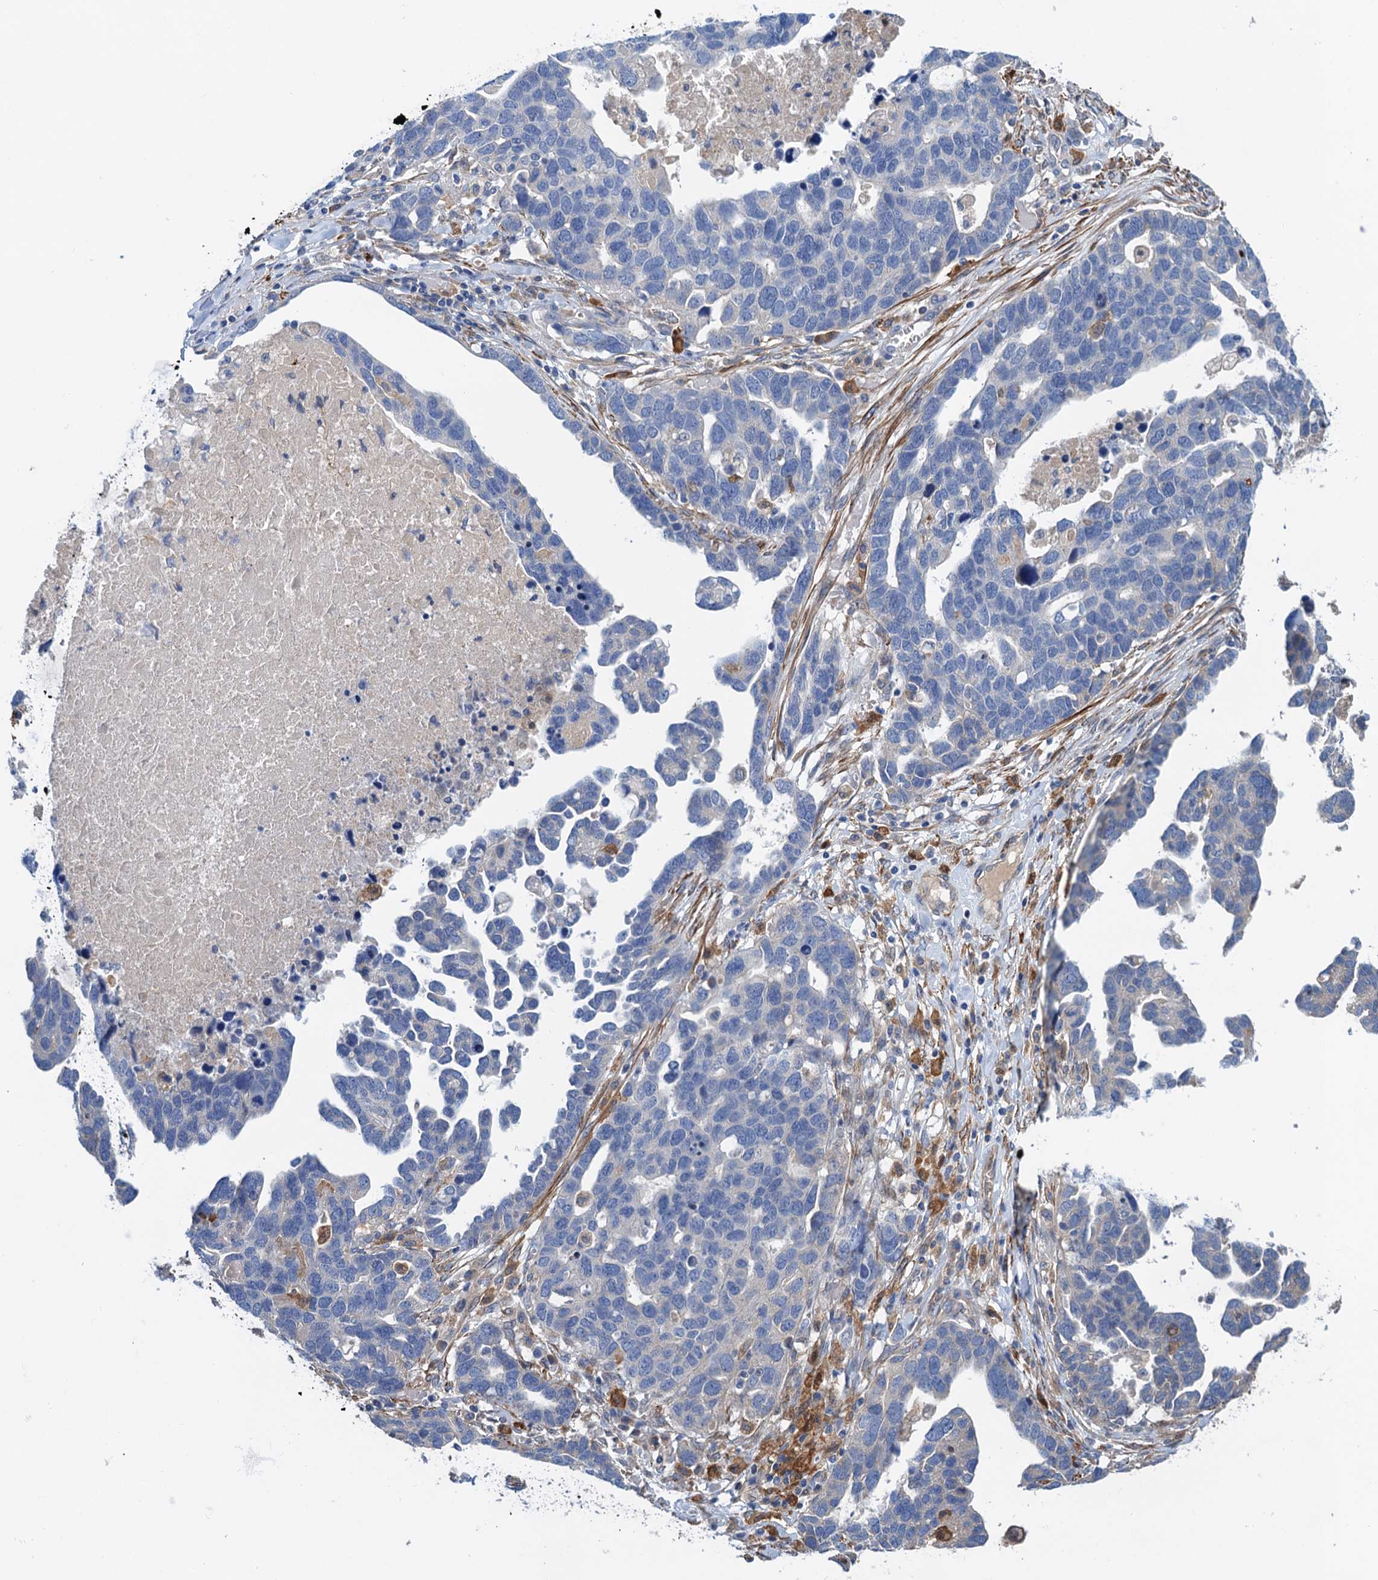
{"staining": {"intensity": "negative", "quantity": "none", "location": "none"}, "tissue": "ovarian cancer", "cell_type": "Tumor cells", "image_type": "cancer", "snomed": [{"axis": "morphology", "description": "Cystadenocarcinoma, serous, NOS"}, {"axis": "topography", "description": "Ovary"}], "caption": "IHC of ovarian cancer (serous cystadenocarcinoma) exhibits no positivity in tumor cells.", "gene": "CSTPP1", "patient": {"sex": "female", "age": 54}}